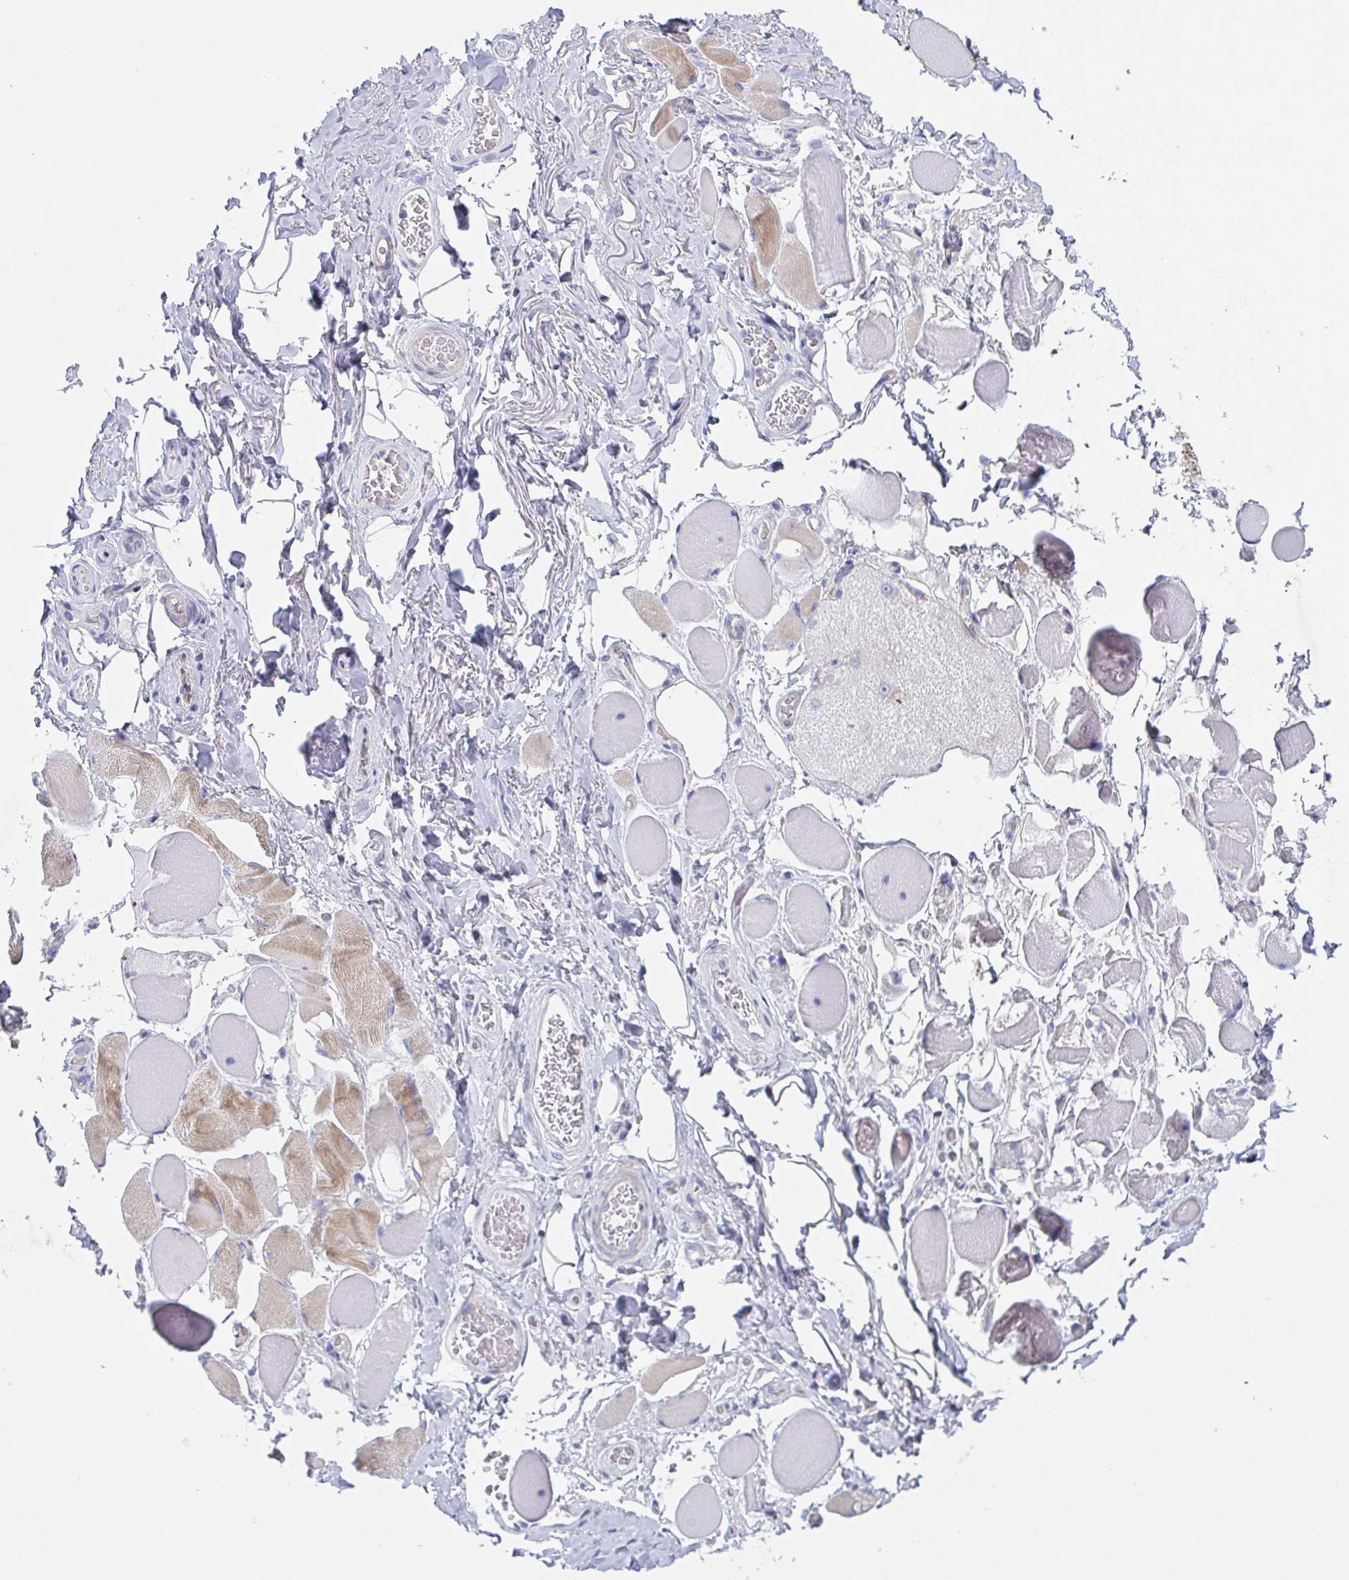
{"staining": {"intensity": "moderate", "quantity": "25%-75%", "location": "cytoplasmic/membranous"}, "tissue": "skeletal muscle", "cell_type": "Myocytes", "image_type": "normal", "snomed": [{"axis": "morphology", "description": "Normal tissue, NOS"}, {"axis": "topography", "description": "Skeletal muscle"}, {"axis": "topography", "description": "Anal"}, {"axis": "topography", "description": "Peripheral nerve tissue"}], "caption": "Protein expression analysis of normal skeletal muscle exhibits moderate cytoplasmic/membranous expression in approximately 25%-75% of myocytes.", "gene": "DYNC1I1", "patient": {"sex": "male", "age": 53}}